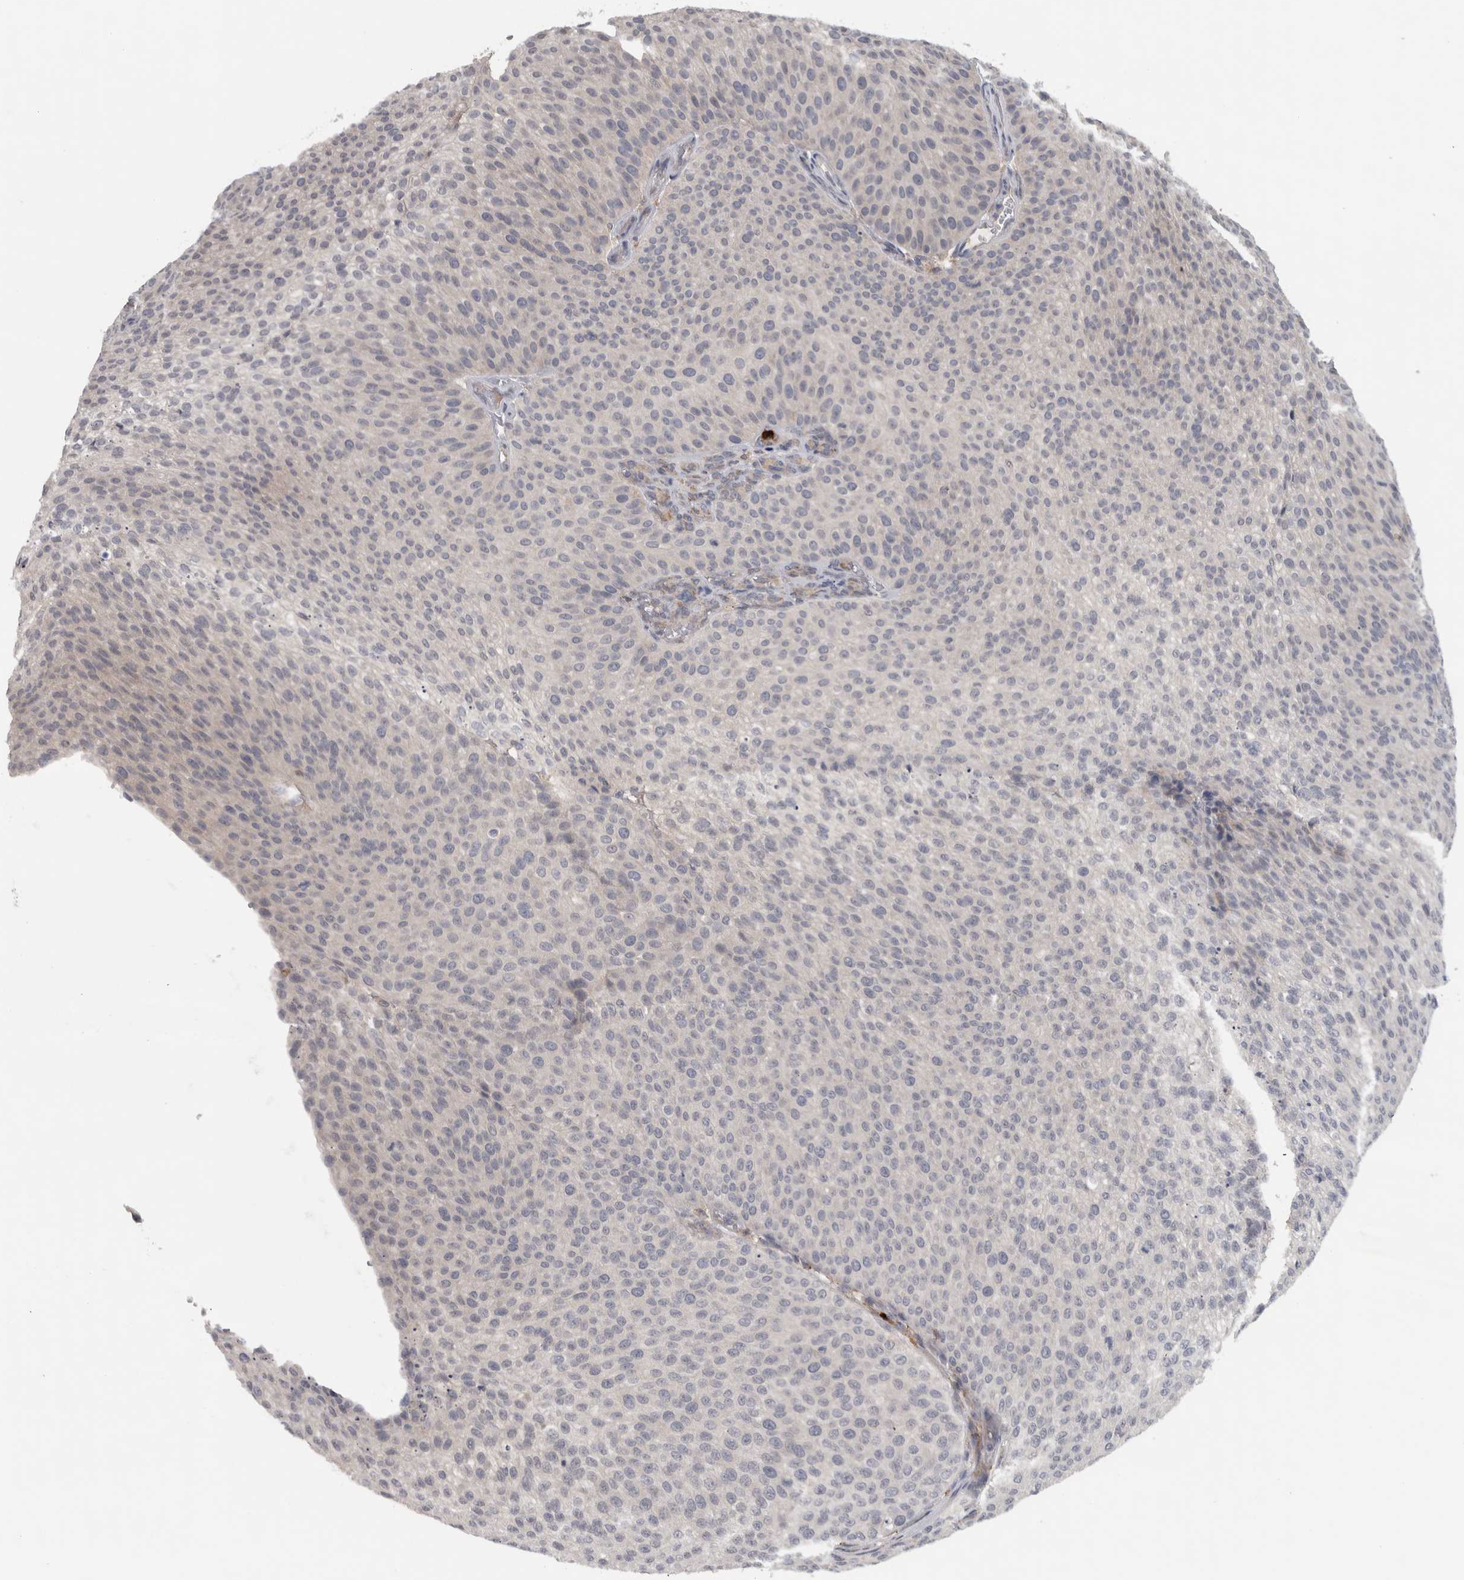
{"staining": {"intensity": "negative", "quantity": "none", "location": "none"}, "tissue": "urothelial cancer", "cell_type": "Tumor cells", "image_type": "cancer", "snomed": [{"axis": "morphology", "description": "Urothelial carcinoma, Low grade"}, {"axis": "topography", "description": "Smooth muscle"}, {"axis": "topography", "description": "Urinary bladder"}], "caption": "IHC of human urothelial cancer shows no expression in tumor cells.", "gene": "ADPRM", "patient": {"sex": "male", "age": 60}}